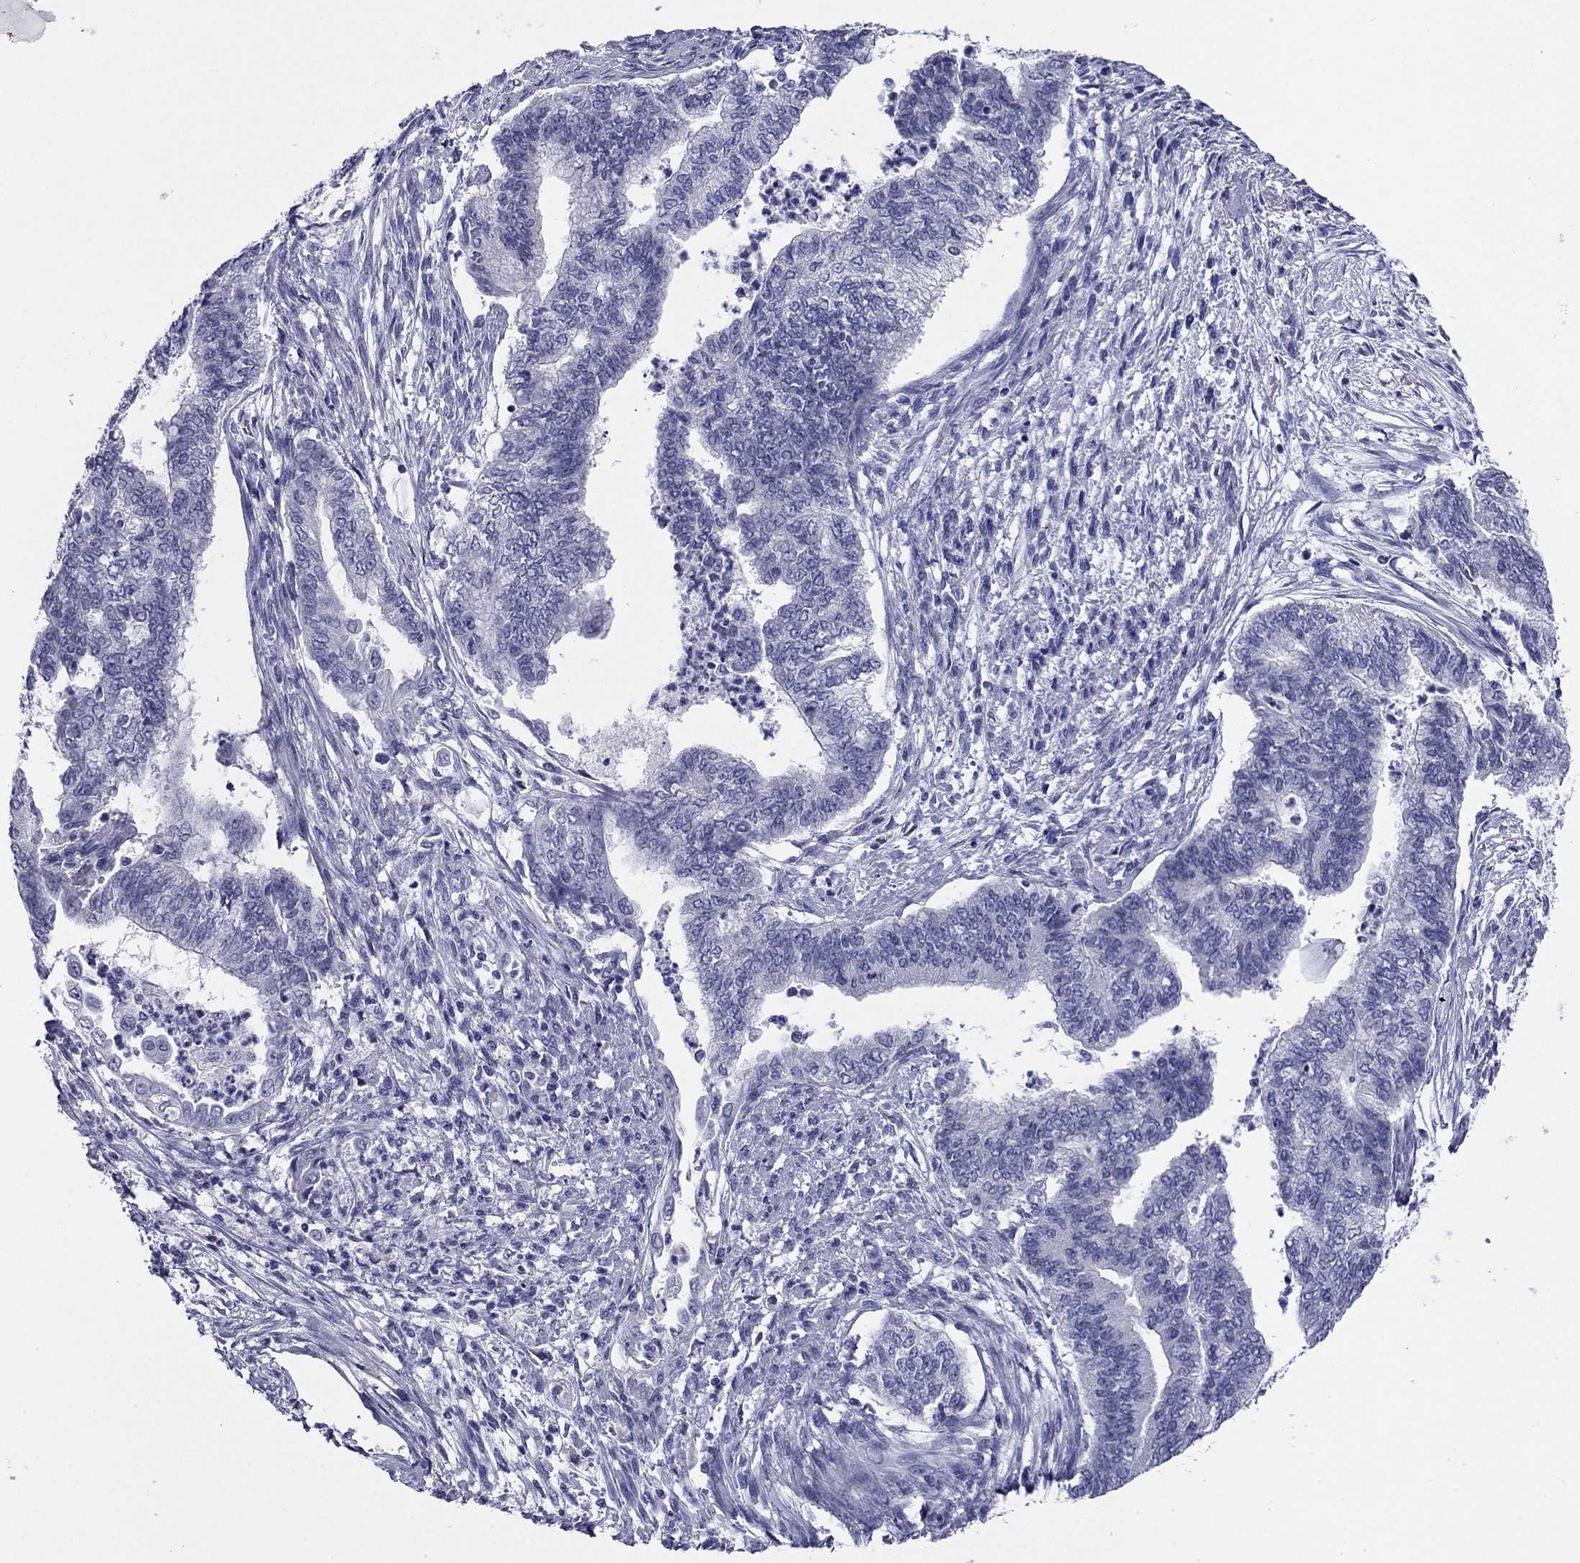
{"staining": {"intensity": "negative", "quantity": "none", "location": "none"}, "tissue": "endometrial cancer", "cell_type": "Tumor cells", "image_type": "cancer", "snomed": [{"axis": "morphology", "description": "Adenocarcinoma, NOS"}, {"axis": "topography", "description": "Endometrium"}], "caption": "Protein analysis of adenocarcinoma (endometrial) demonstrates no significant staining in tumor cells. Brightfield microscopy of IHC stained with DAB (brown) and hematoxylin (blue), captured at high magnification.", "gene": "ABCC2", "patient": {"sex": "female", "age": 65}}